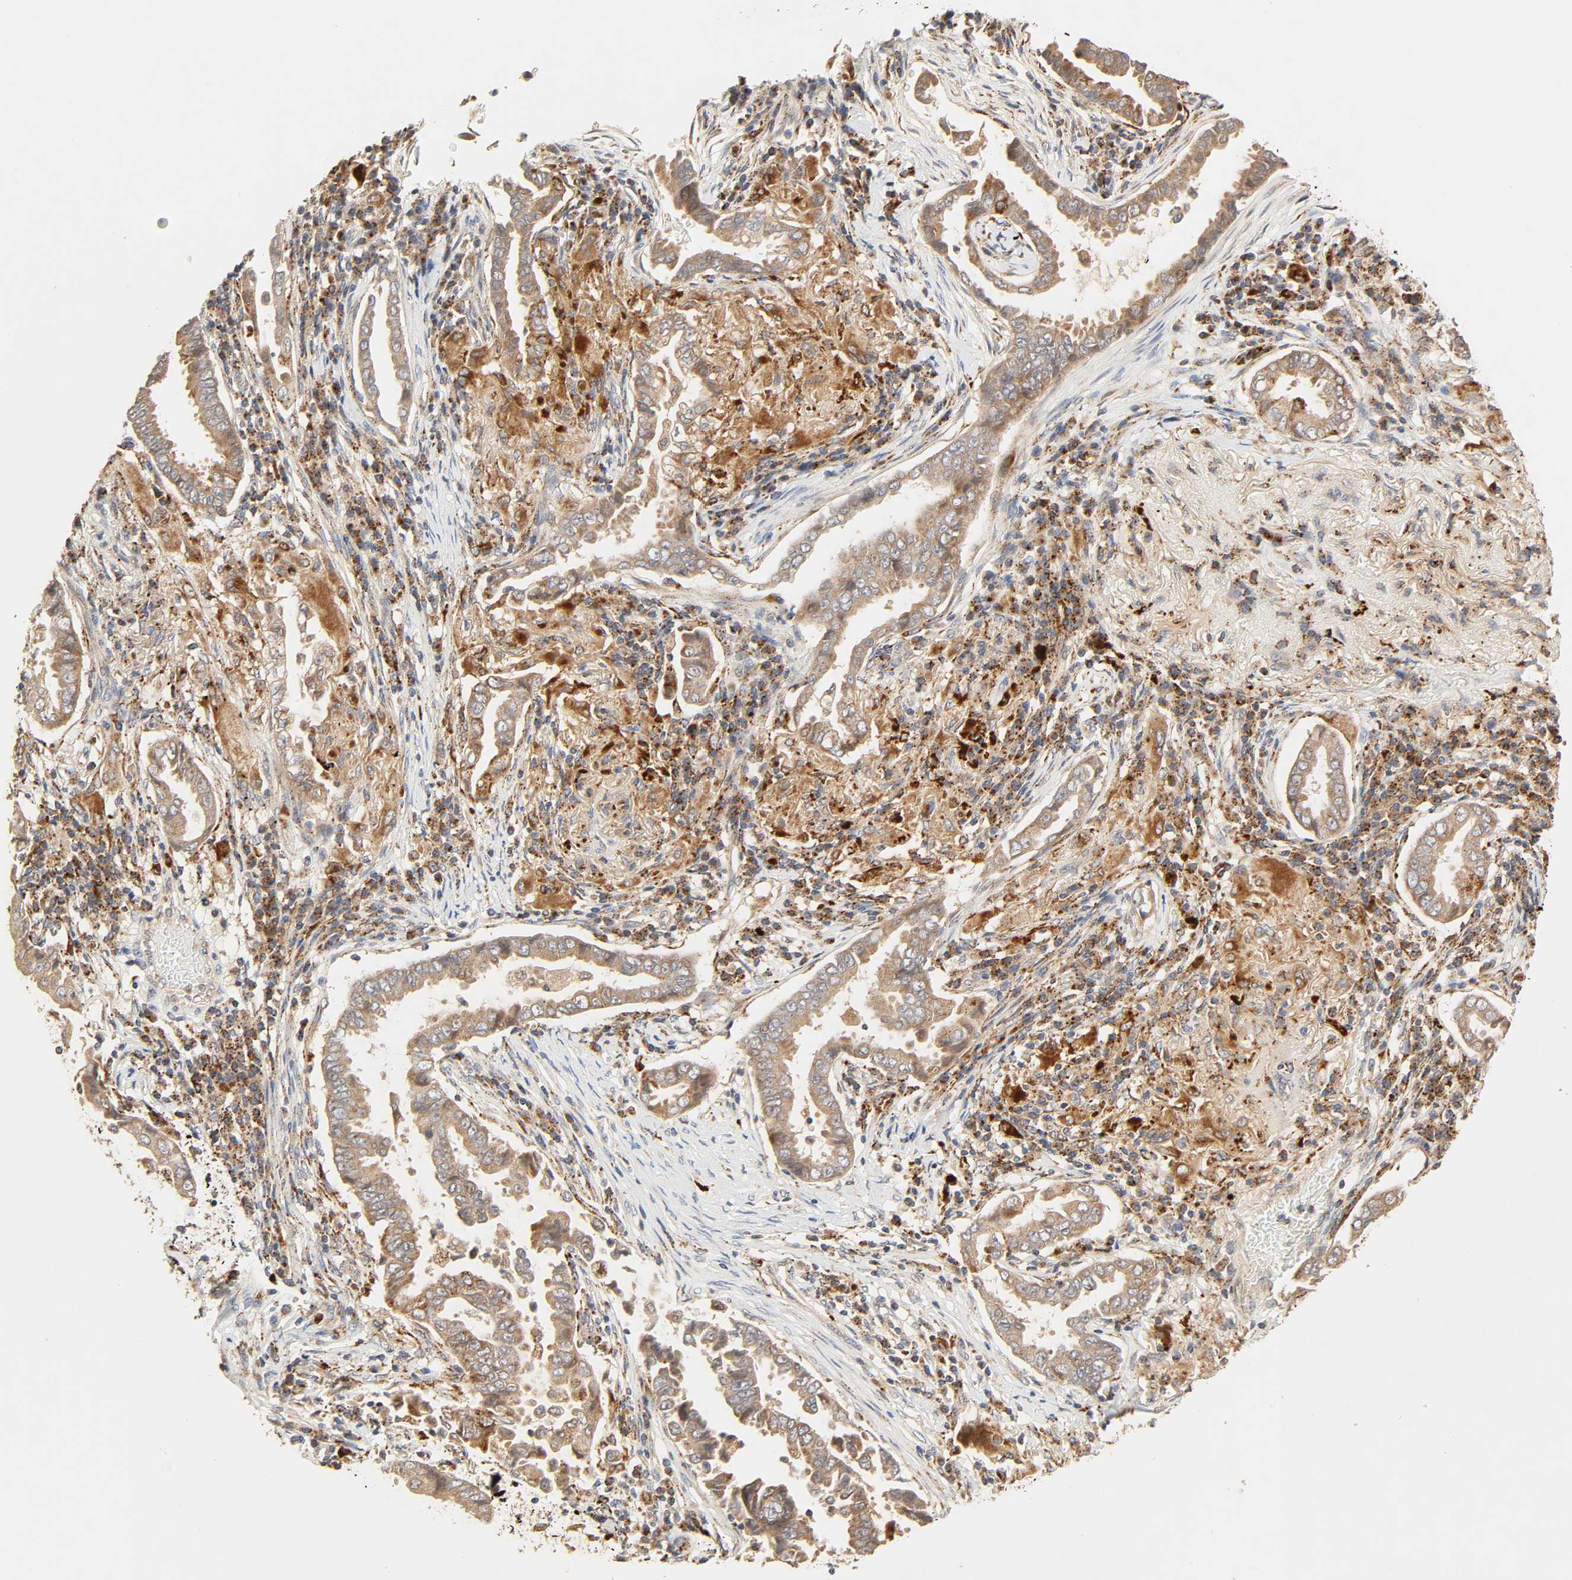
{"staining": {"intensity": "moderate", "quantity": ">75%", "location": "cytoplasmic/membranous"}, "tissue": "lung cancer", "cell_type": "Tumor cells", "image_type": "cancer", "snomed": [{"axis": "morphology", "description": "Normal tissue, NOS"}, {"axis": "morphology", "description": "Inflammation, NOS"}, {"axis": "morphology", "description": "Adenocarcinoma, NOS"}, {"axis": "topography", "description": "Lung"}], "caption": "Tumor cells show medium levels of moderate cytoplasmic/membranous staining in approximately >75% of cells in lung cancer (adenocarcinoma).", "gene": "MAPK6", "patient": {"sex": "female", "age": 64}}